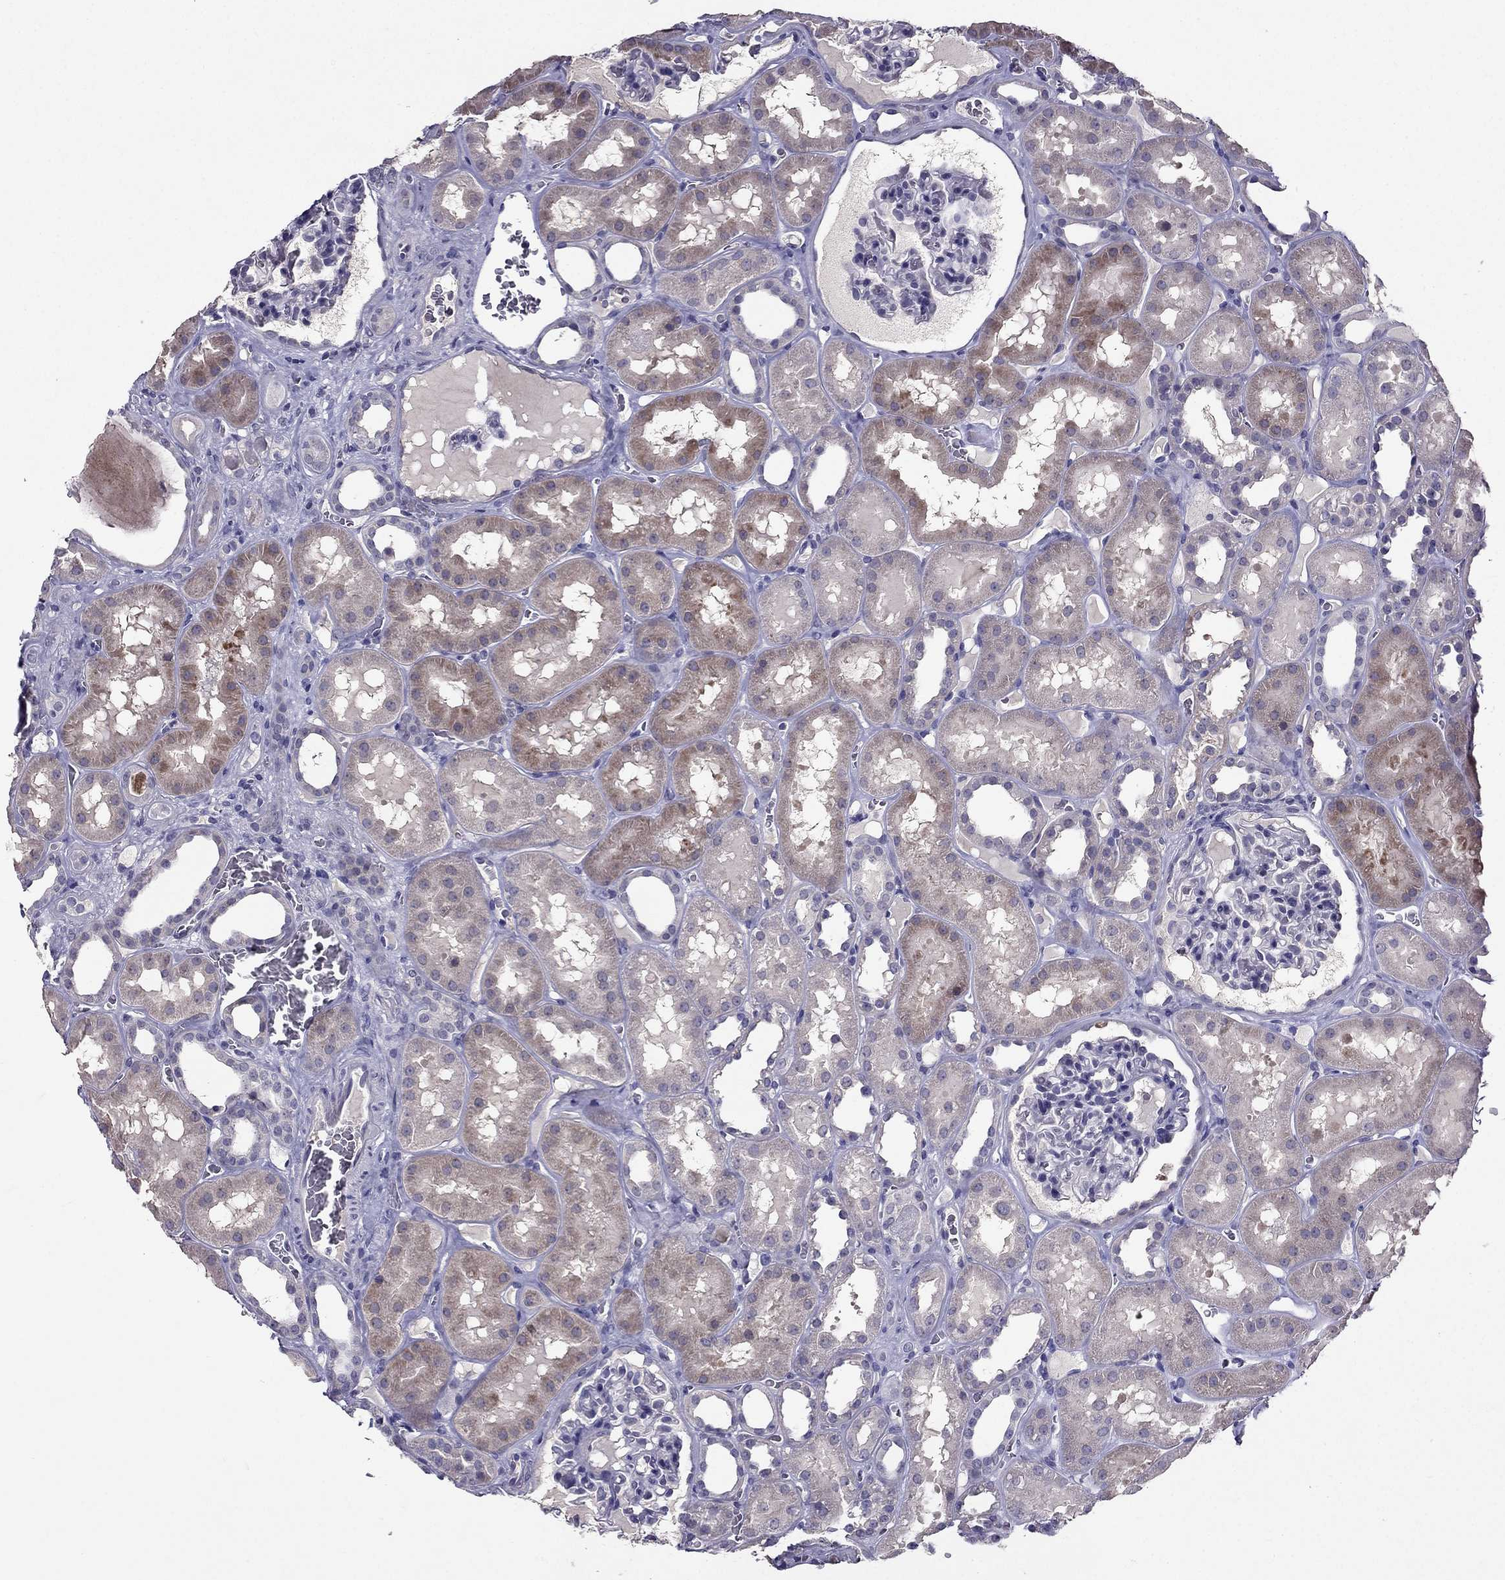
{"staining": {"intensity": "negative", "quantity": "none", "location": "none"}, "tissue": "kidney", "cell_type": "Cells in glomeruli", "image_type": "normal", "snomed": [{"axis": "morphology", "description": "Normal tissue, NOS"}, {"axis": "topography", "description": "Kidney"}], "caption": "Cells in glomeruli show no significant positivity in unremarkable kidney.", "gene": "DUSP15", "patient": {"sex": "female", "age": 41}}